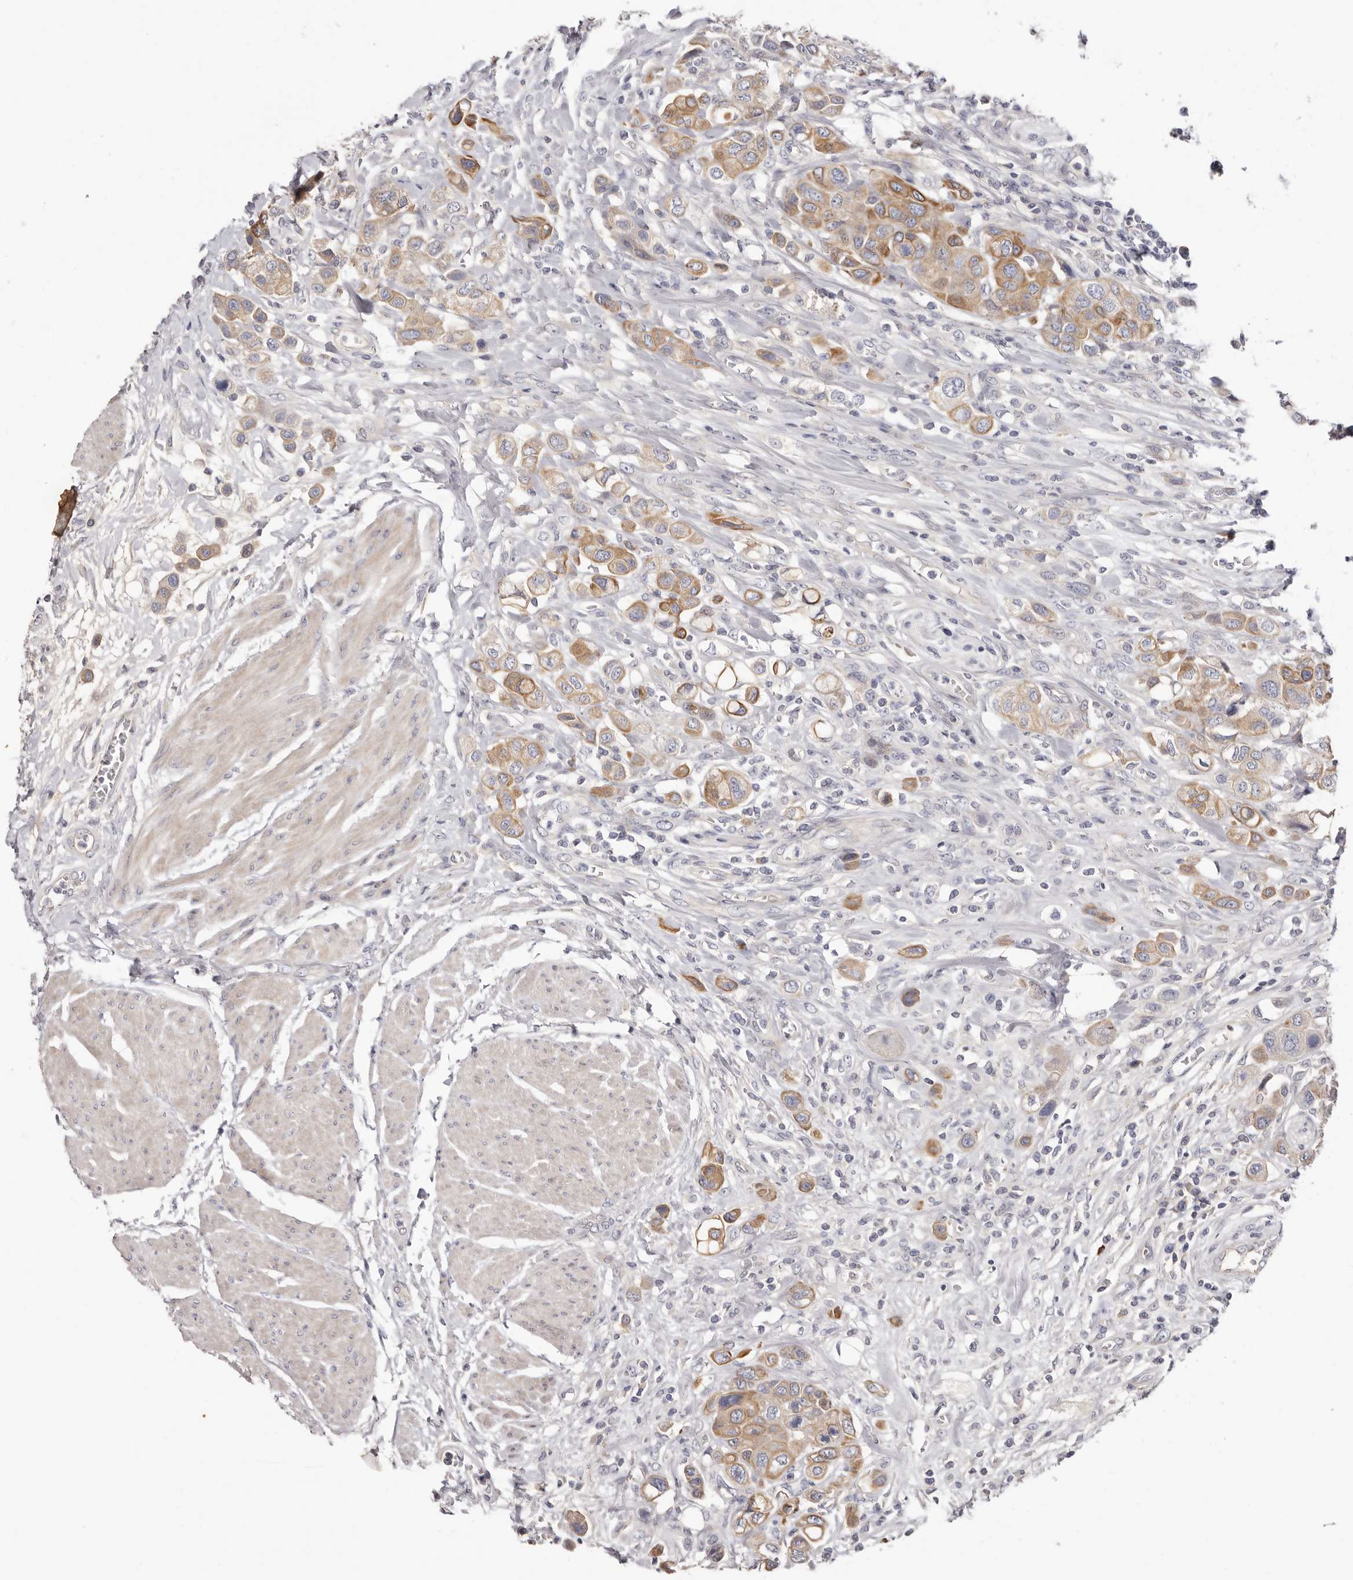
{"staining": {"intensity": "moderate", "quantity": ">75%", "location": "cytoplasmic/membranous"}, "tissue": "urothelial cancer", "cell_type": "Tumor cells", "image_type": "cancer", "snomed": [{"axis": "morphology", "description": "Urothelial carcinoma, High grade"}, {"axis": "topography", "description": "Urinary bladder"}], "caption": "Urothelial cancer stained with IHC displays moderate cytoplasmic/membranous staining in approximately >75% of tumor cells.", "gene": "STK16", "patient": {"sex": "male", "age": 50}}